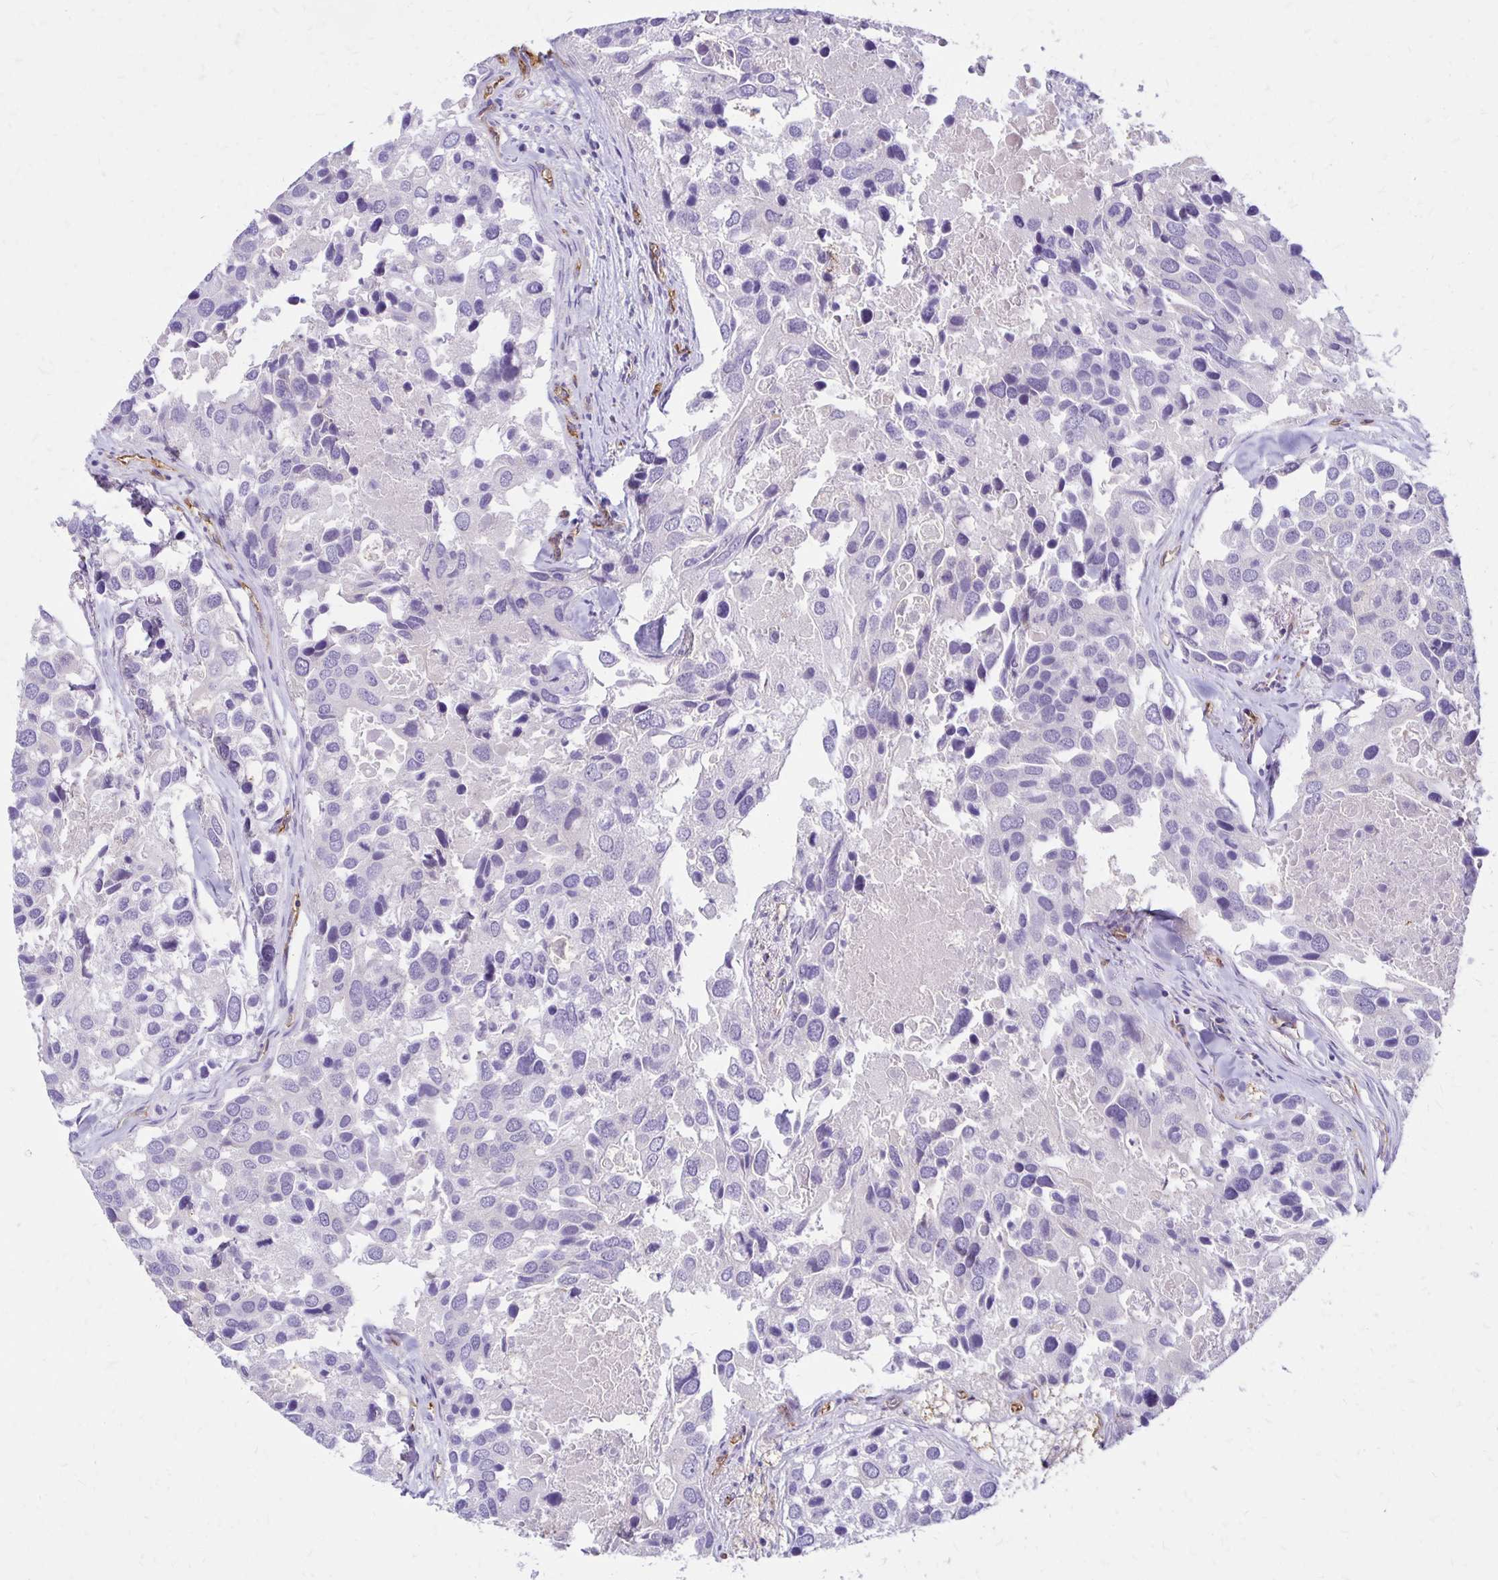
{"staining": {"intensity": "negative", "quantity": "none", "location": "none"}, "tissue": "breast cancer", "cell_type": "Tumor cells", "image_type": "cancer", "snomed": [{"axis": "morphology", "description": "Duct carcinoma"}, {"axis": "topography", "description": "Breast"}], "caption": "Immunohistochemistry photomicrograph of human invasive ductal carcinoma (breast) stained for a protein (brown), which displays no positivity in tumor cells.", "gene": "TTYH1", "patient": {"sex": "female", "age": 83}}